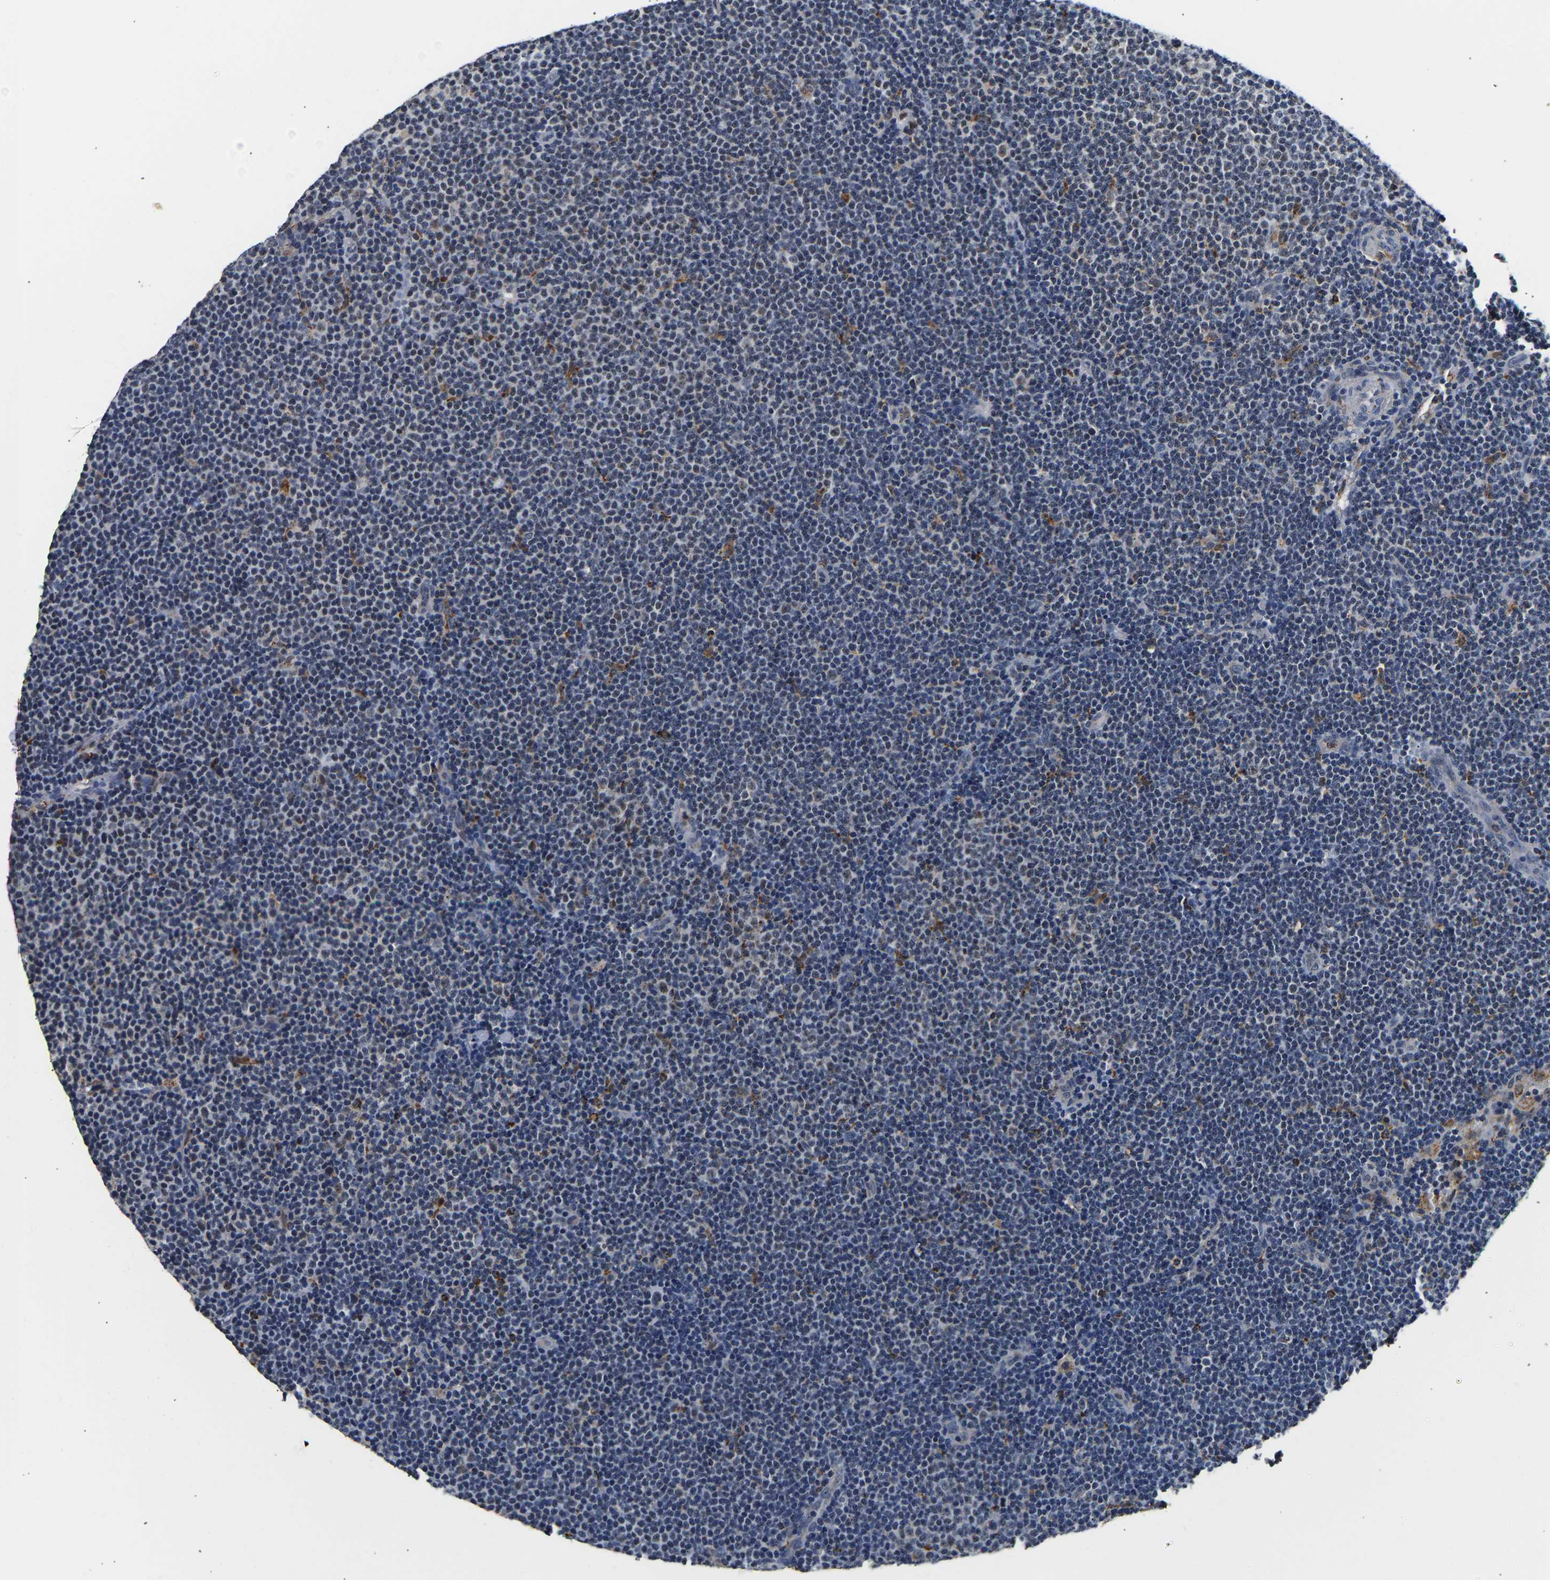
{"staining": {"intensity": "negative", "quantity": "none", "location": "none"}, "tissue": "lymphoma", "cell_type": "Tumor cells", "image_type": "cancer", "snomed": [{"axis": "morphology", "description": "Malignant lymphoma, non-Hodgkin's type, Low grade"}, {"axis": "topography", "description": "Lymph node"}], "caption": "Protein analysis of malignant lymphoma, non-Hodgkin's type (low-grade) shows no significant staining in tumor cells. (DAB (3,3'-diaminobenzidine) IHC with hematoxylin counter stain).", "gene": "SMU1", "patient": {"sex": "female", "age": 53}}